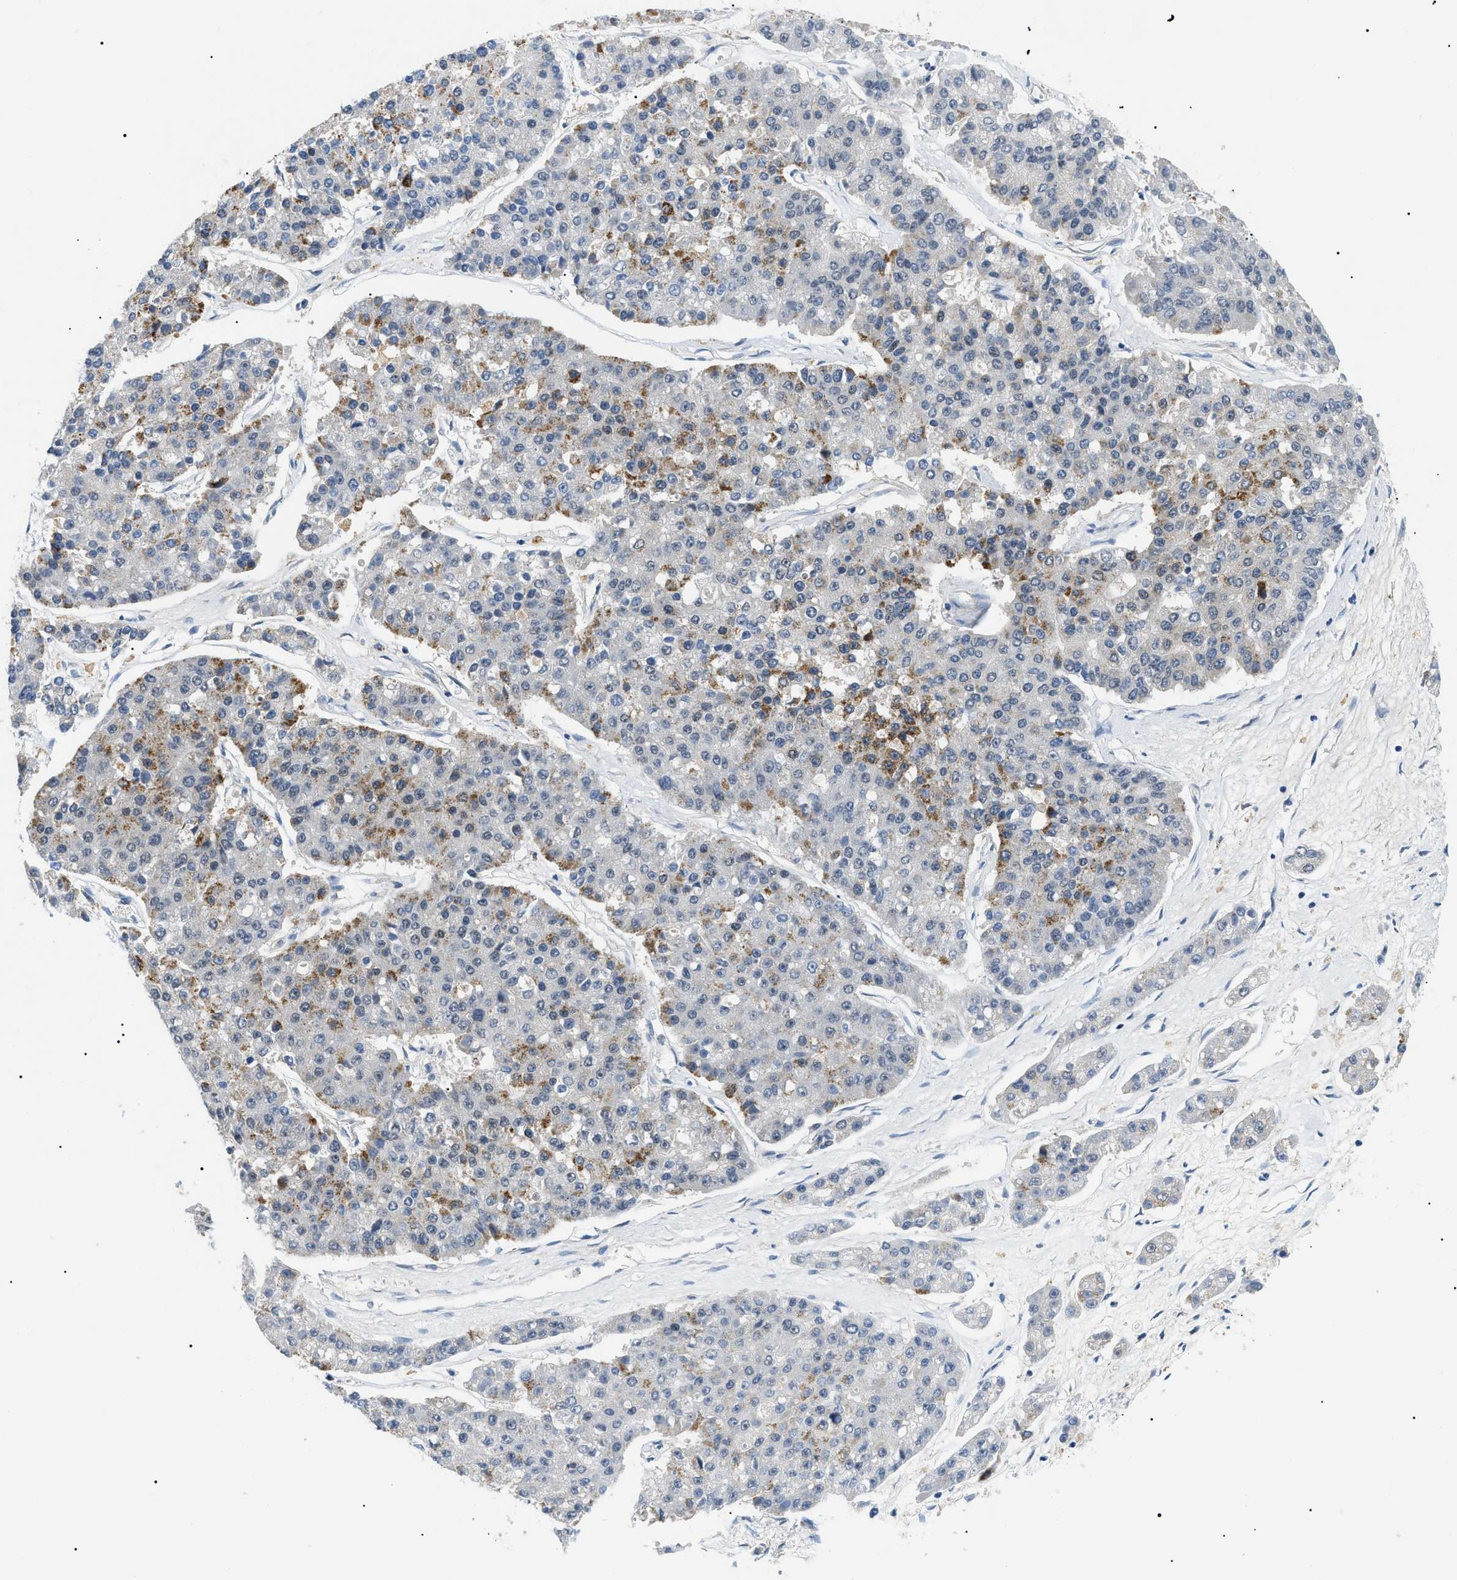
{"staining": {"intensity": "negative", "quantity": "none", "location": "none"}, "tissue": "pancreatic cancer", "cell_type": "Tumor cells", "image_type": "cancer", "snomed": [{"axis": "morphology", "description": "Adenocarcinoma, NOS"}, {"axis": "topography", "description": "Pancreas"}], "caption": "Histopathology image shows no protein staining in tumor cells of pancreatic cancer (adenocarcinoma) tissue.", "gene": "RBM15", "patient": {"sex": "male", "age": 50}}